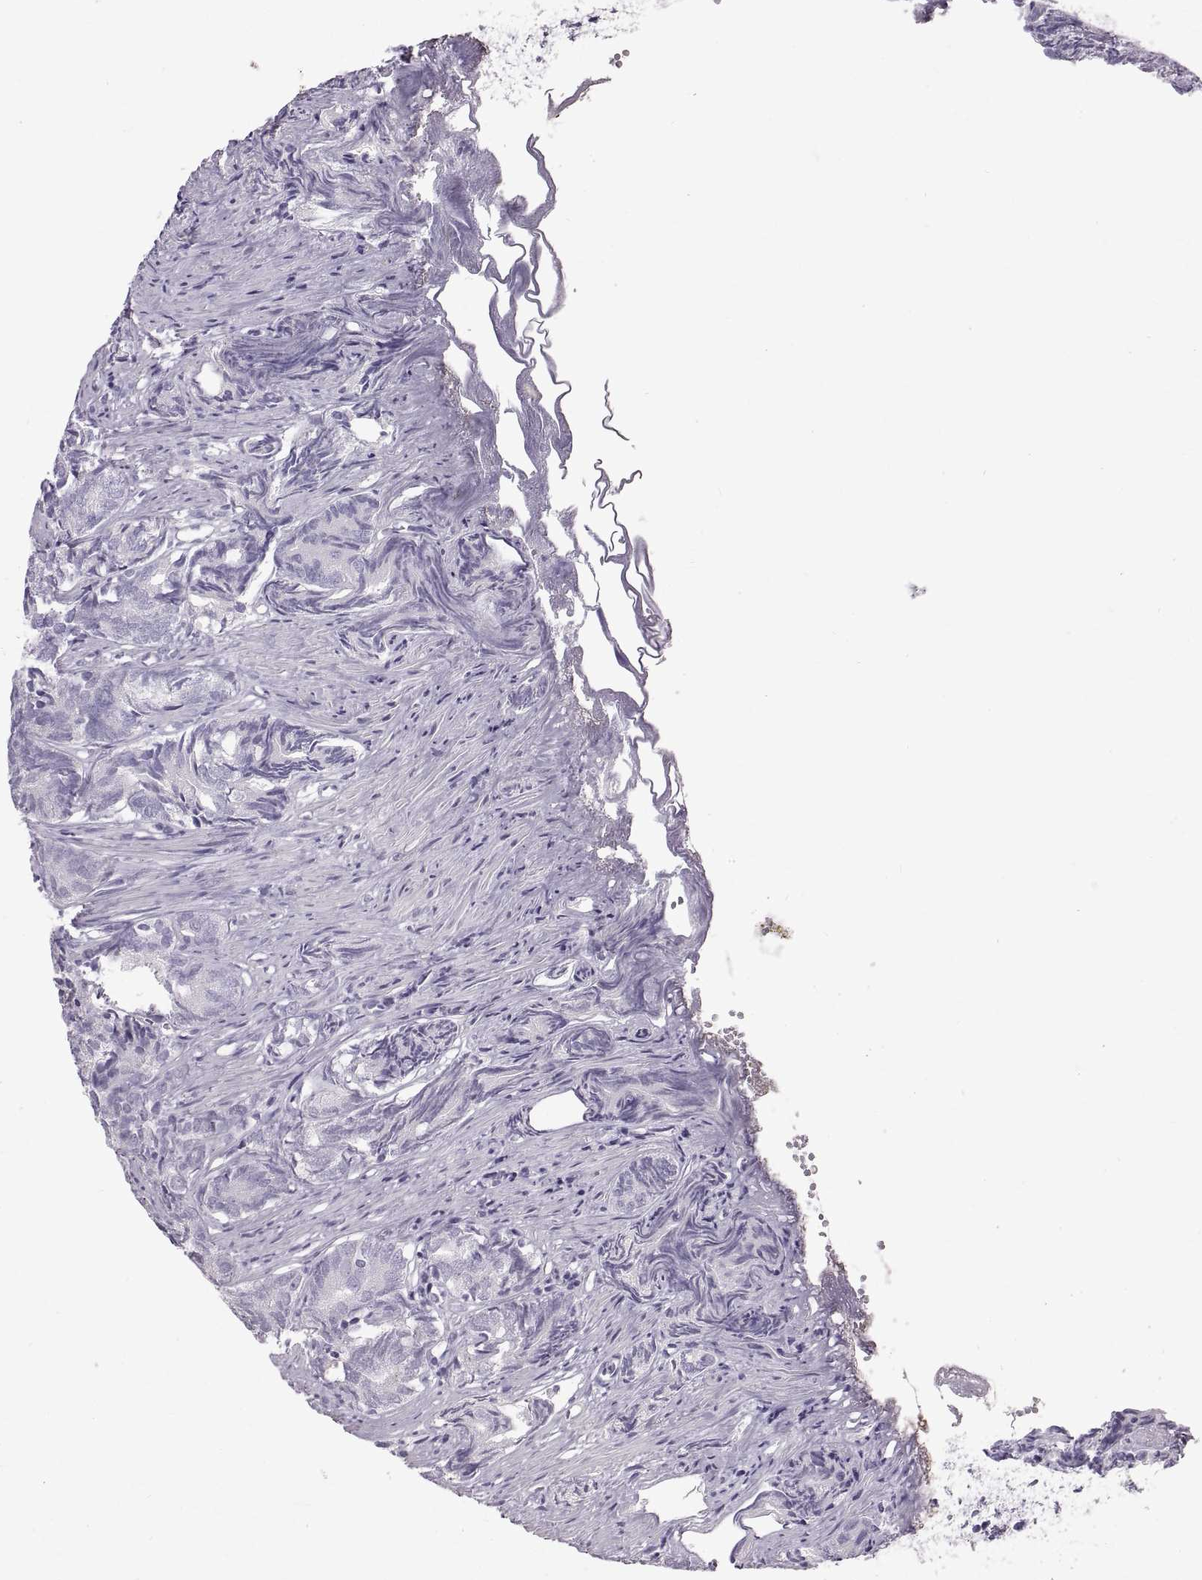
{"staining": {"intensity": "negative", "quantity": "none", "location": "none"}, "tissue": "prostate cancer", "cell_type": "Tumor cells", "image_type": "cancer", "snomed": [{"axis": "morphology", "description": "Adenocarcinoma, High grade"}, {"axis": "topography", "description": "Prostate"}], "caption": "An immunohistochemistry (IHC) image of prostate cancer (high-grade adenocarcinoma) is shown. There is no staining in tumor cells of prostate cancer (high-grade adenocarcinoma).", "gene": "WFDC8", "patient": {"sex": "male", "age": 84}}